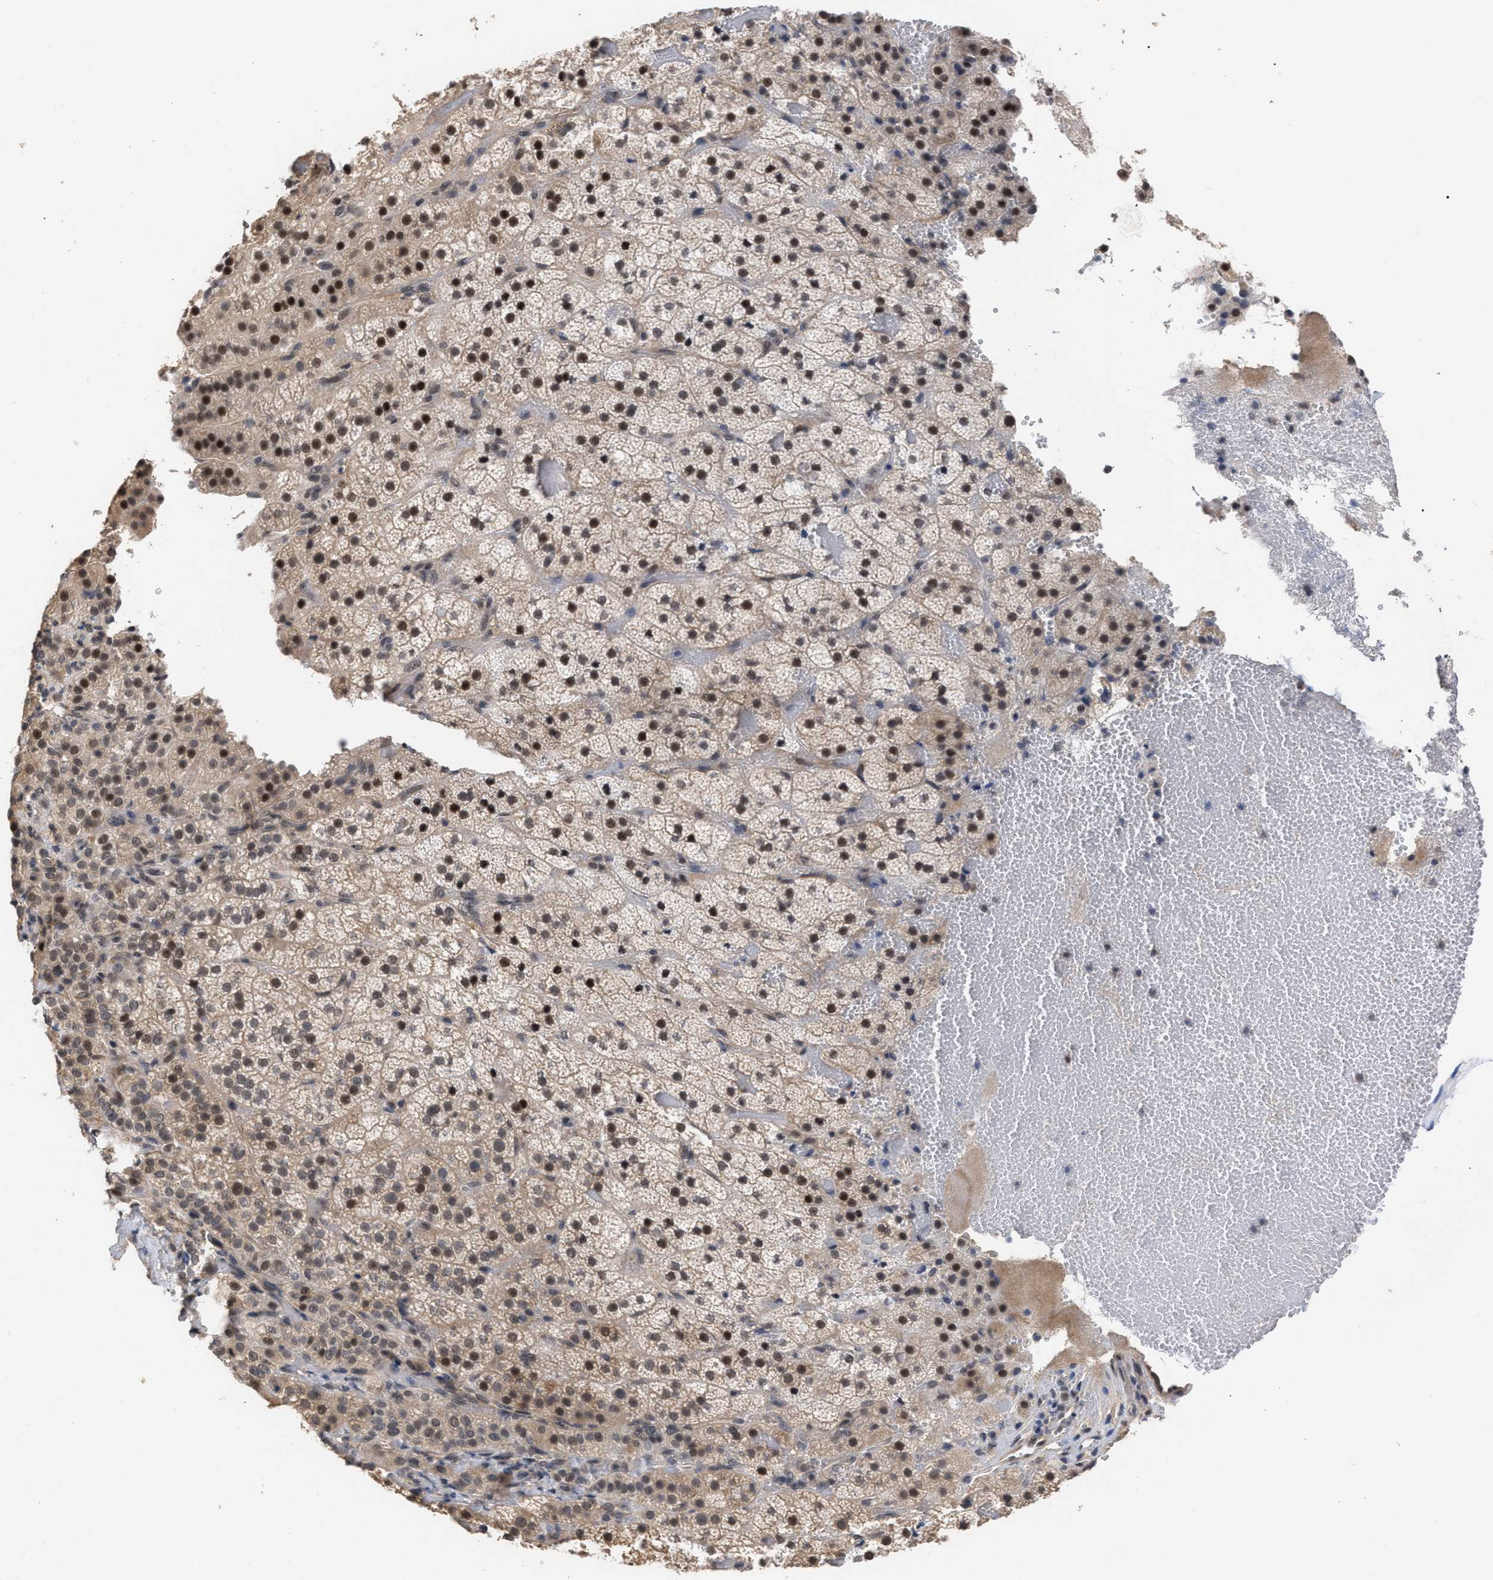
{"staining": {"intensity": "strong", "quantity": ">75%", "location": "cytoplasmic/membranous,nuclear"}, "tissue": "adrenal gland", "cell_type": "Glandular cells", "image_type": "normal", "snomed": [{"axis": "morphology", "description": "Normal tissue, NOS"}, {"axis": "topography", "description": "Adrenal gland"}], "caption": "An IHC micrograph of normal tissue is shown. Protein staining in brown highlights strong cytoplasmic/membranous,nuclear positivity in adrenal gland within glandular cells. (DAB IHC with brightfield microscopy, high magnification).", "gene": "JAZF1", "patient": {"sex": "female", "age": 59}}